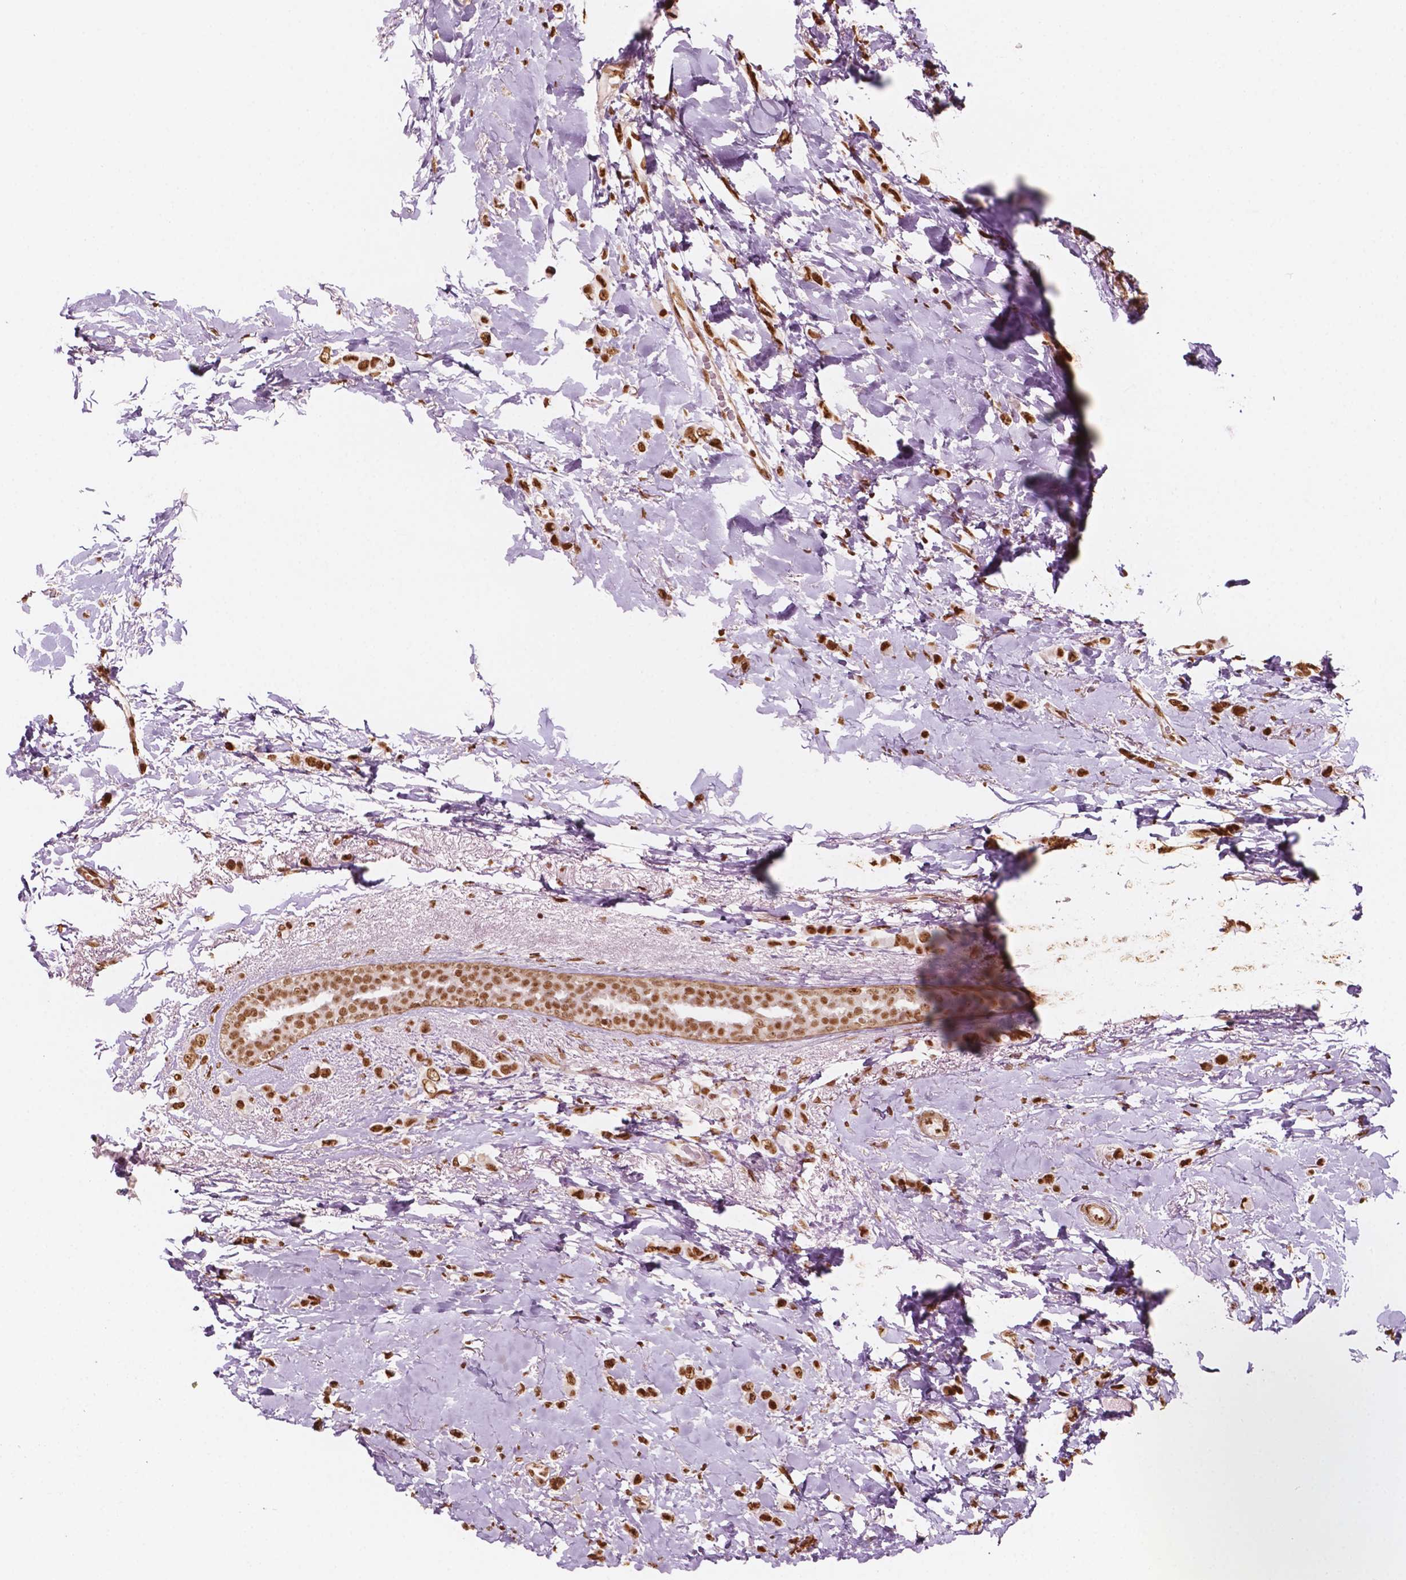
{"staining": {"intensity": "strong", "quantity": ">75%", "location": "nuclear"}, "tissue": "breast cancer", "cell_type": "Tumor cells", "image_type": "cancer", "snomed": [{"axis": "morphology", "description": "Lobular carcinoma"}, {"axis": "topography", "description": "Breast"}], "caption": "Immunohistochemistry (IHC) image of neoplastic tissue: human breast cancer stained using immunohistochemistry demonstrates high levels of strong protein expression localized specifically in the nuclear of tumor cells, appearing as a nuclear brown color.", "gene": "GTF3C5", "patient": {"sex": "female", "age": 66}}